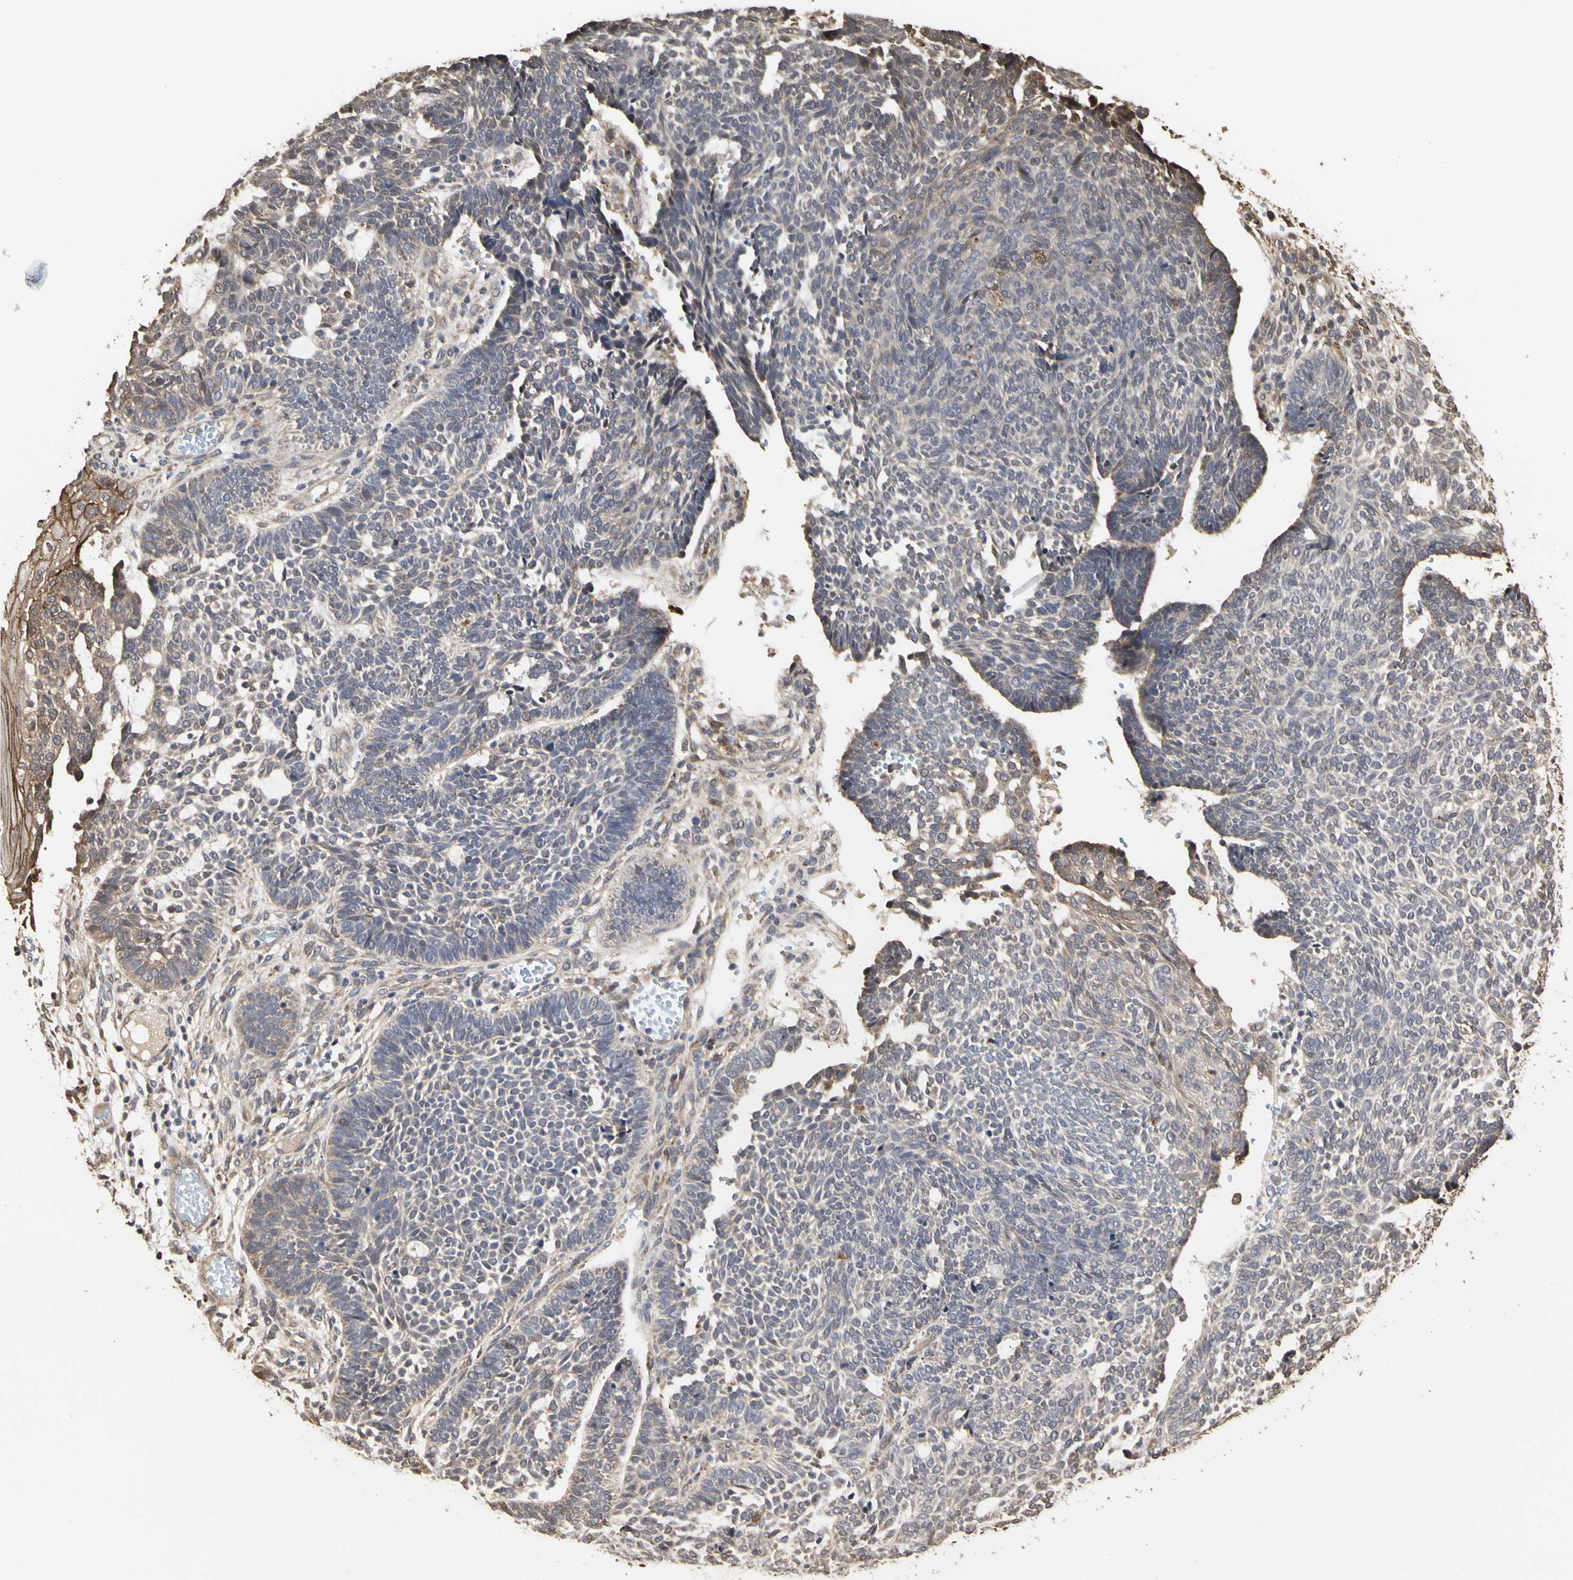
{"staining": {"intensity": "weak", "quantity": ">75%", "location": "cytoplasmic/membranous"}, "tissue": "skin cancer", "cell_type": "Tumor cells", "image_type": "cancer", "snomed": [{"axis": "morphology", "description": "Normal tissue, NOS"}, {"axis": "morphology", "description": "Basal cell carcinoma"}, {"axis": "topography", "description": "Skin"}], "caption": "Protein analysis of skin cancer (basal cell carcinoma) tissue demonstrates weak cytoplasmic/membranous expression in approximately >75% of tumor cells.", "gene": "TAOK1", "patient": {"sex": "male", "age": 87}}